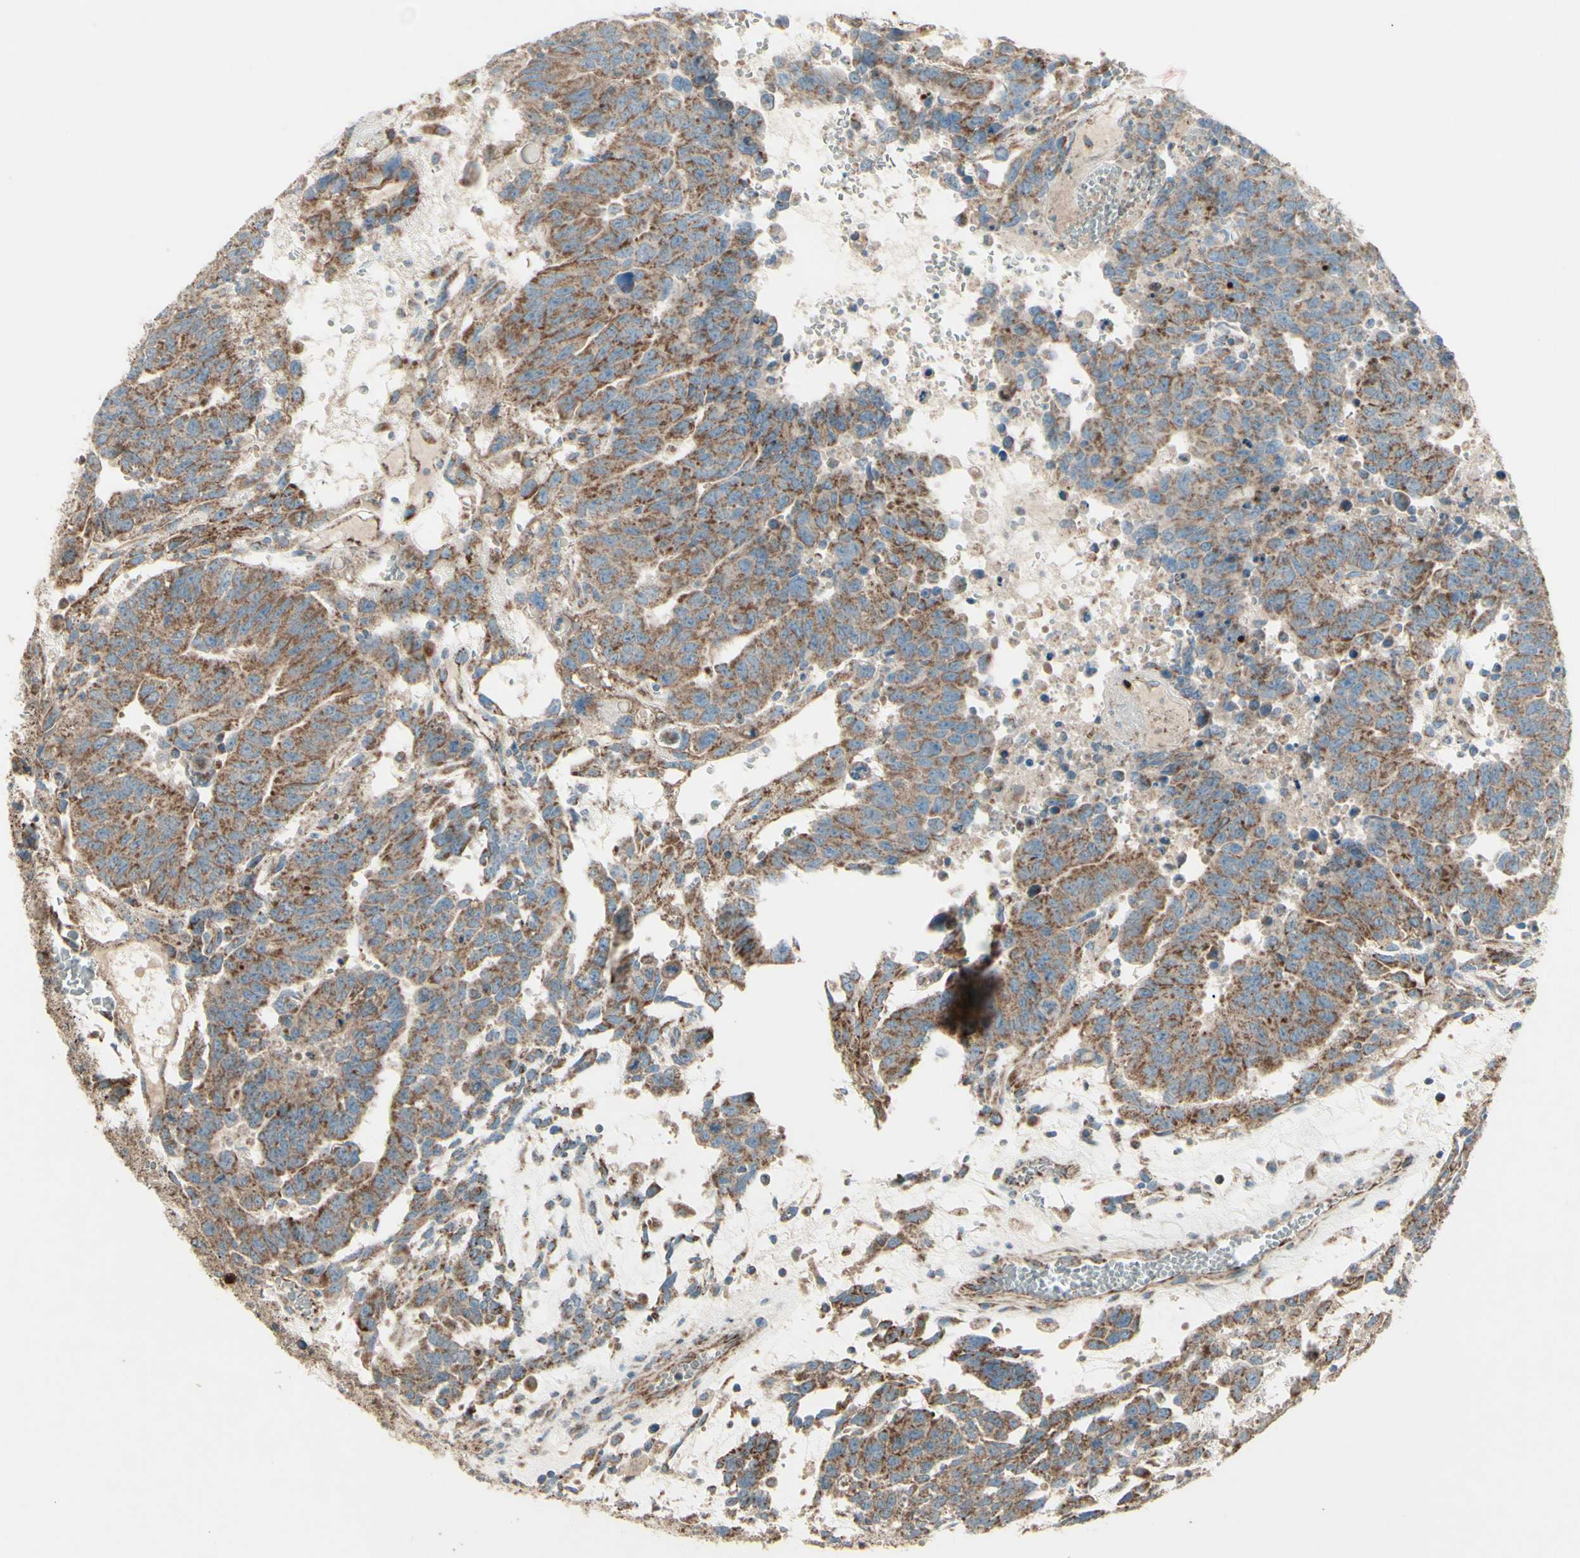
{"staining": {"intensity": "moderate", "quantity": ">75%", "location": "cytoplasmic/membranous"}, "tissue": "testis cancer", "cell_type": "Tumor cells", "image_type": "cancer", "snomed": [{"axis": "morphology", "description": "Seminoma, NOS"}, {"axis": "morphology", "description": "Carcinoma, Embryonal, NOS"}, {"axis": "topography", "description": "Testis"}], "caption": "Moderate cytoplasmic/membranous staining is appreciated in about >75% of tumor cells in testis cancer.", "gene": "RHOT1", "patient": {"sex": "male", "age": 52}}